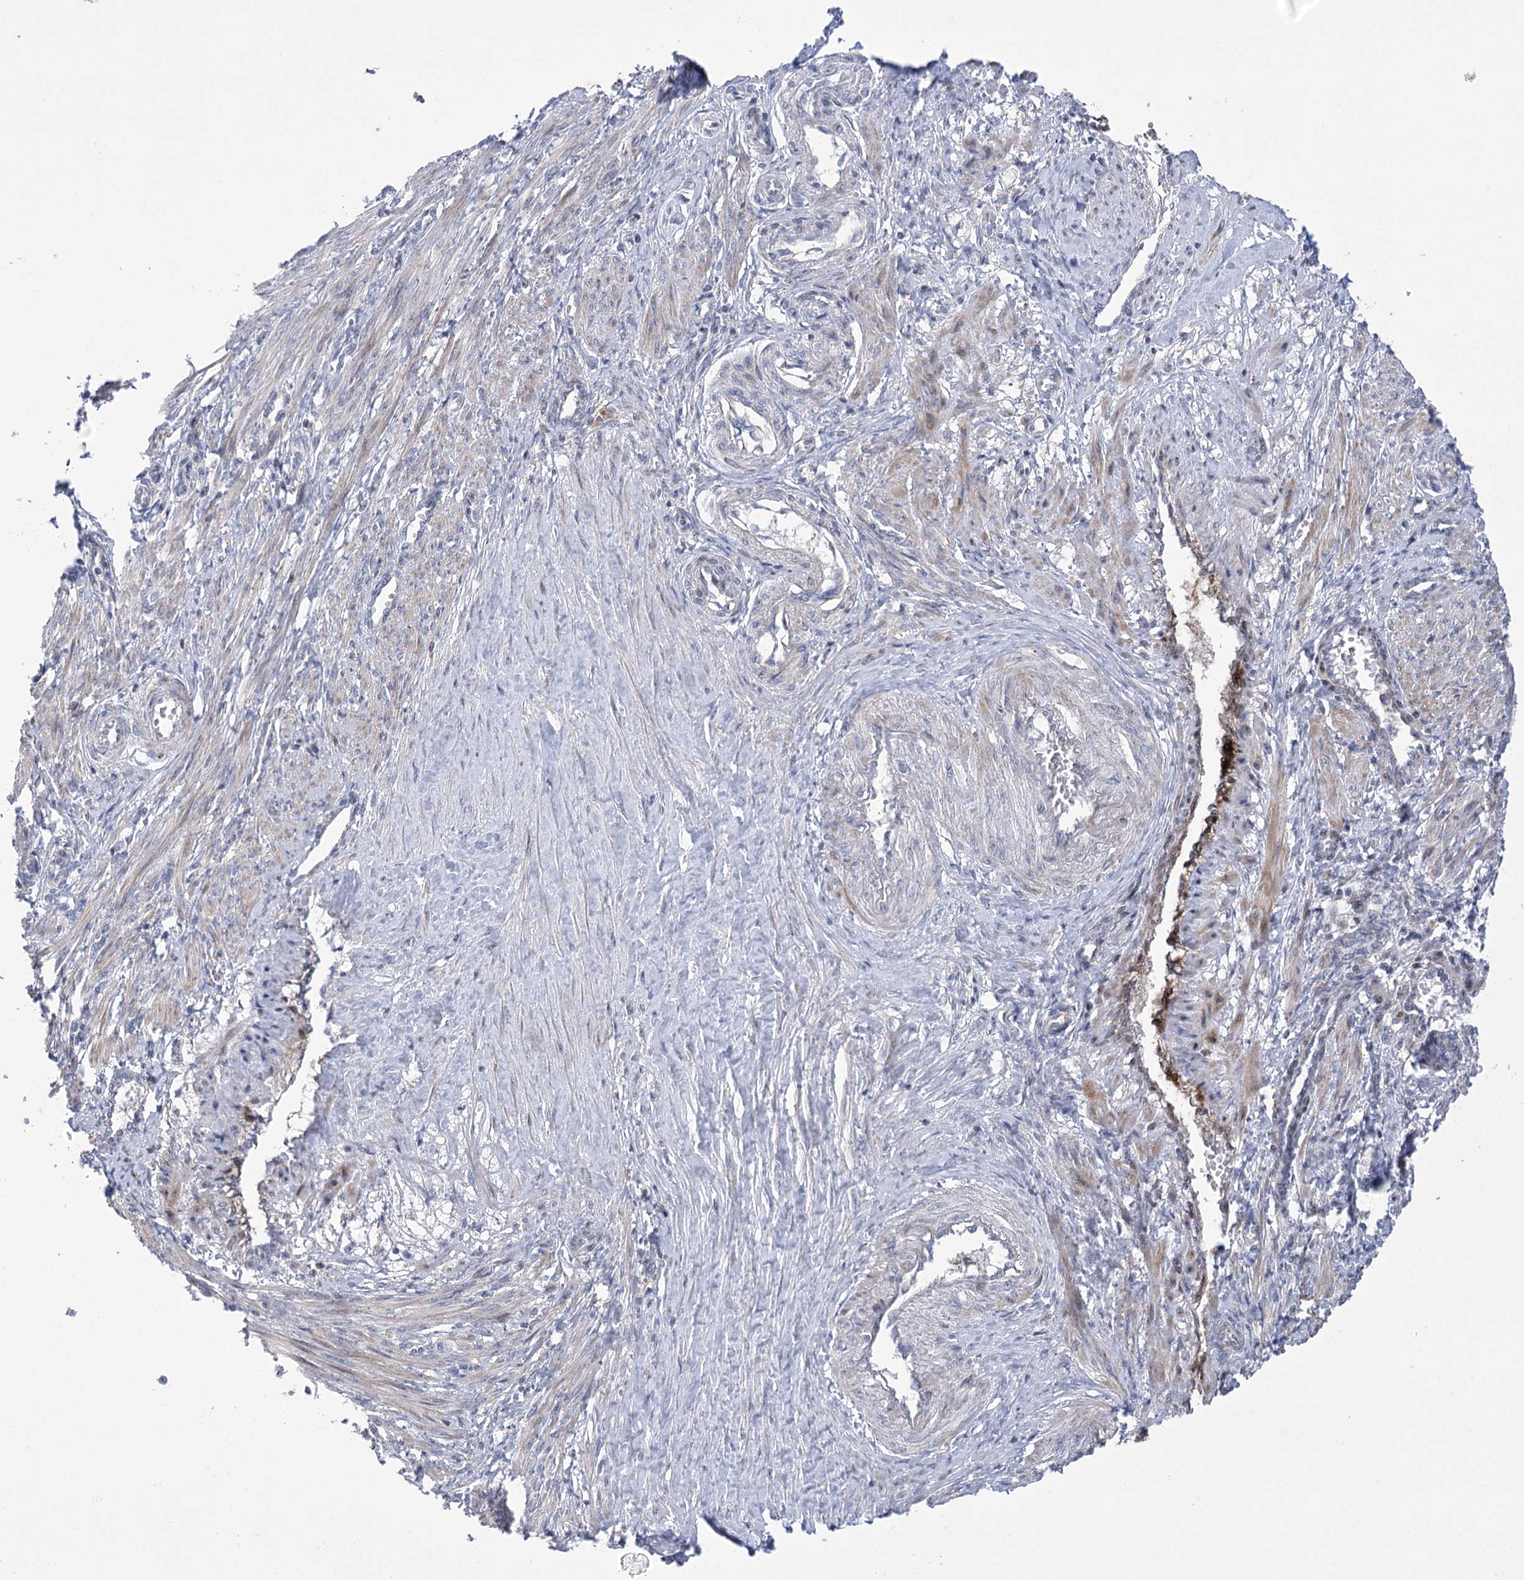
{"staining": {"intensity": "weak", "quantity": "25%-75%", "location": "cytoplasmic/membranous"}, "tissue": "smooth muscle", "cell_type": "Smooth muscle cells", "image_type": "normal", "snomed": [{"axis": "morphology", "description": "Normal tissue, NOS"}, {"axis": "topography", "description": "Endometrium"}], "caption": "There is low levels of weak cytoplasmic/membranous staining in smooth muscle cells of normal smooth muscle, as demonstrated by immunohistochemical staining (brown color).", "gene": "NME7", "patient": {"sex": "female", "age": 33}}